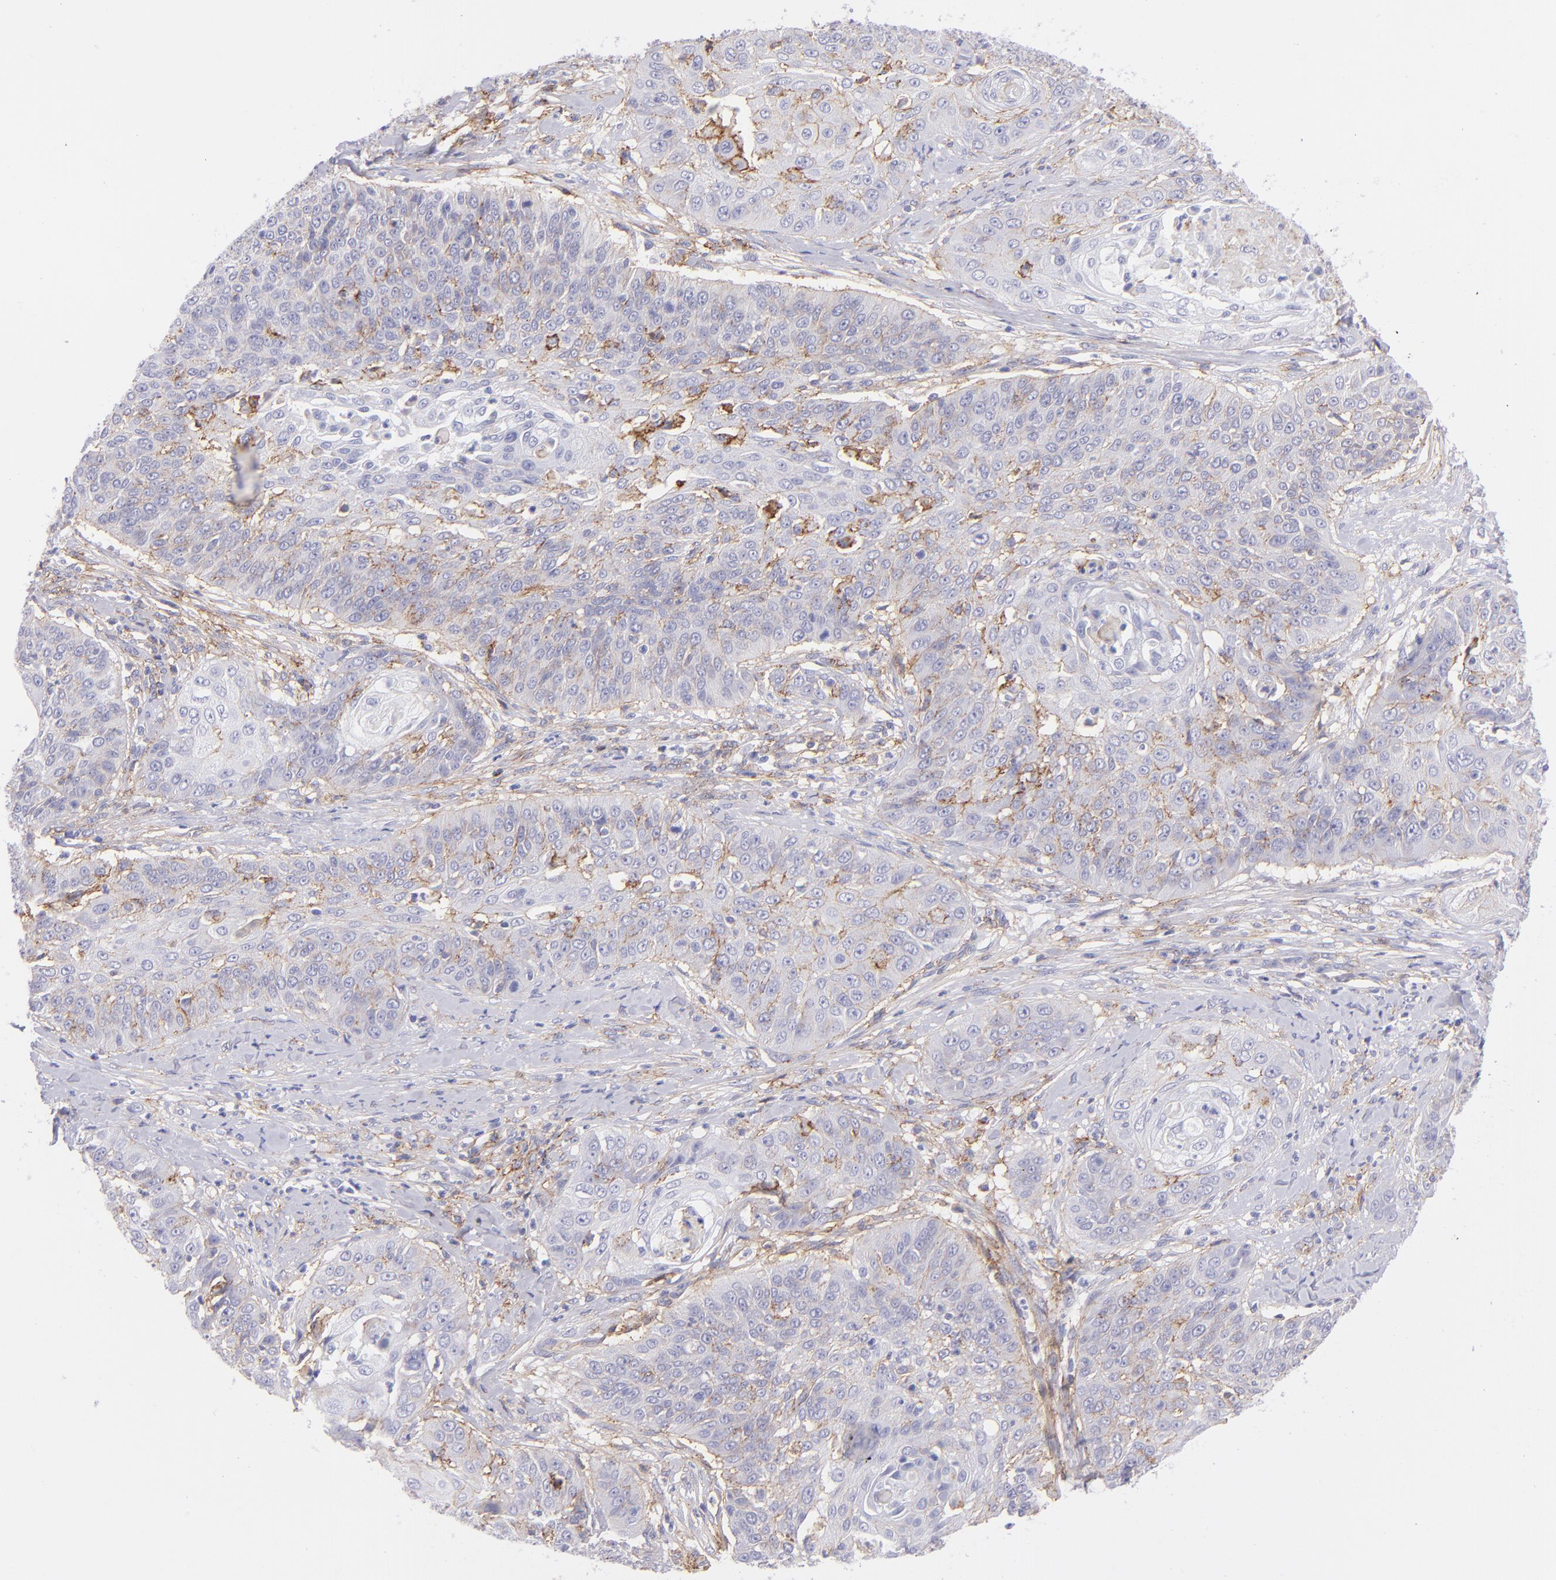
{"staining": {"intensity": "weak", "quantity": "25%-75%", "location": "cytoplasmic/membranous"}, "tissue": "cervical cancer", "cell_type": "Tumor cells", "image_type": "cancer", "snomed": [{"axis": "morphology", "description": "Squamous cell carcinoma, NOS"}, {"axis": "topography", "description": "Cervix"}], "caption": "Immunohistochemical staining of human cervical cancer demonstrates low levels of weak cytoplasmic/membranous protein expression in approximately 25%-75% of tumor cells.", "gene": "CD81", "patient": {"sex": "female", "age": 64}}